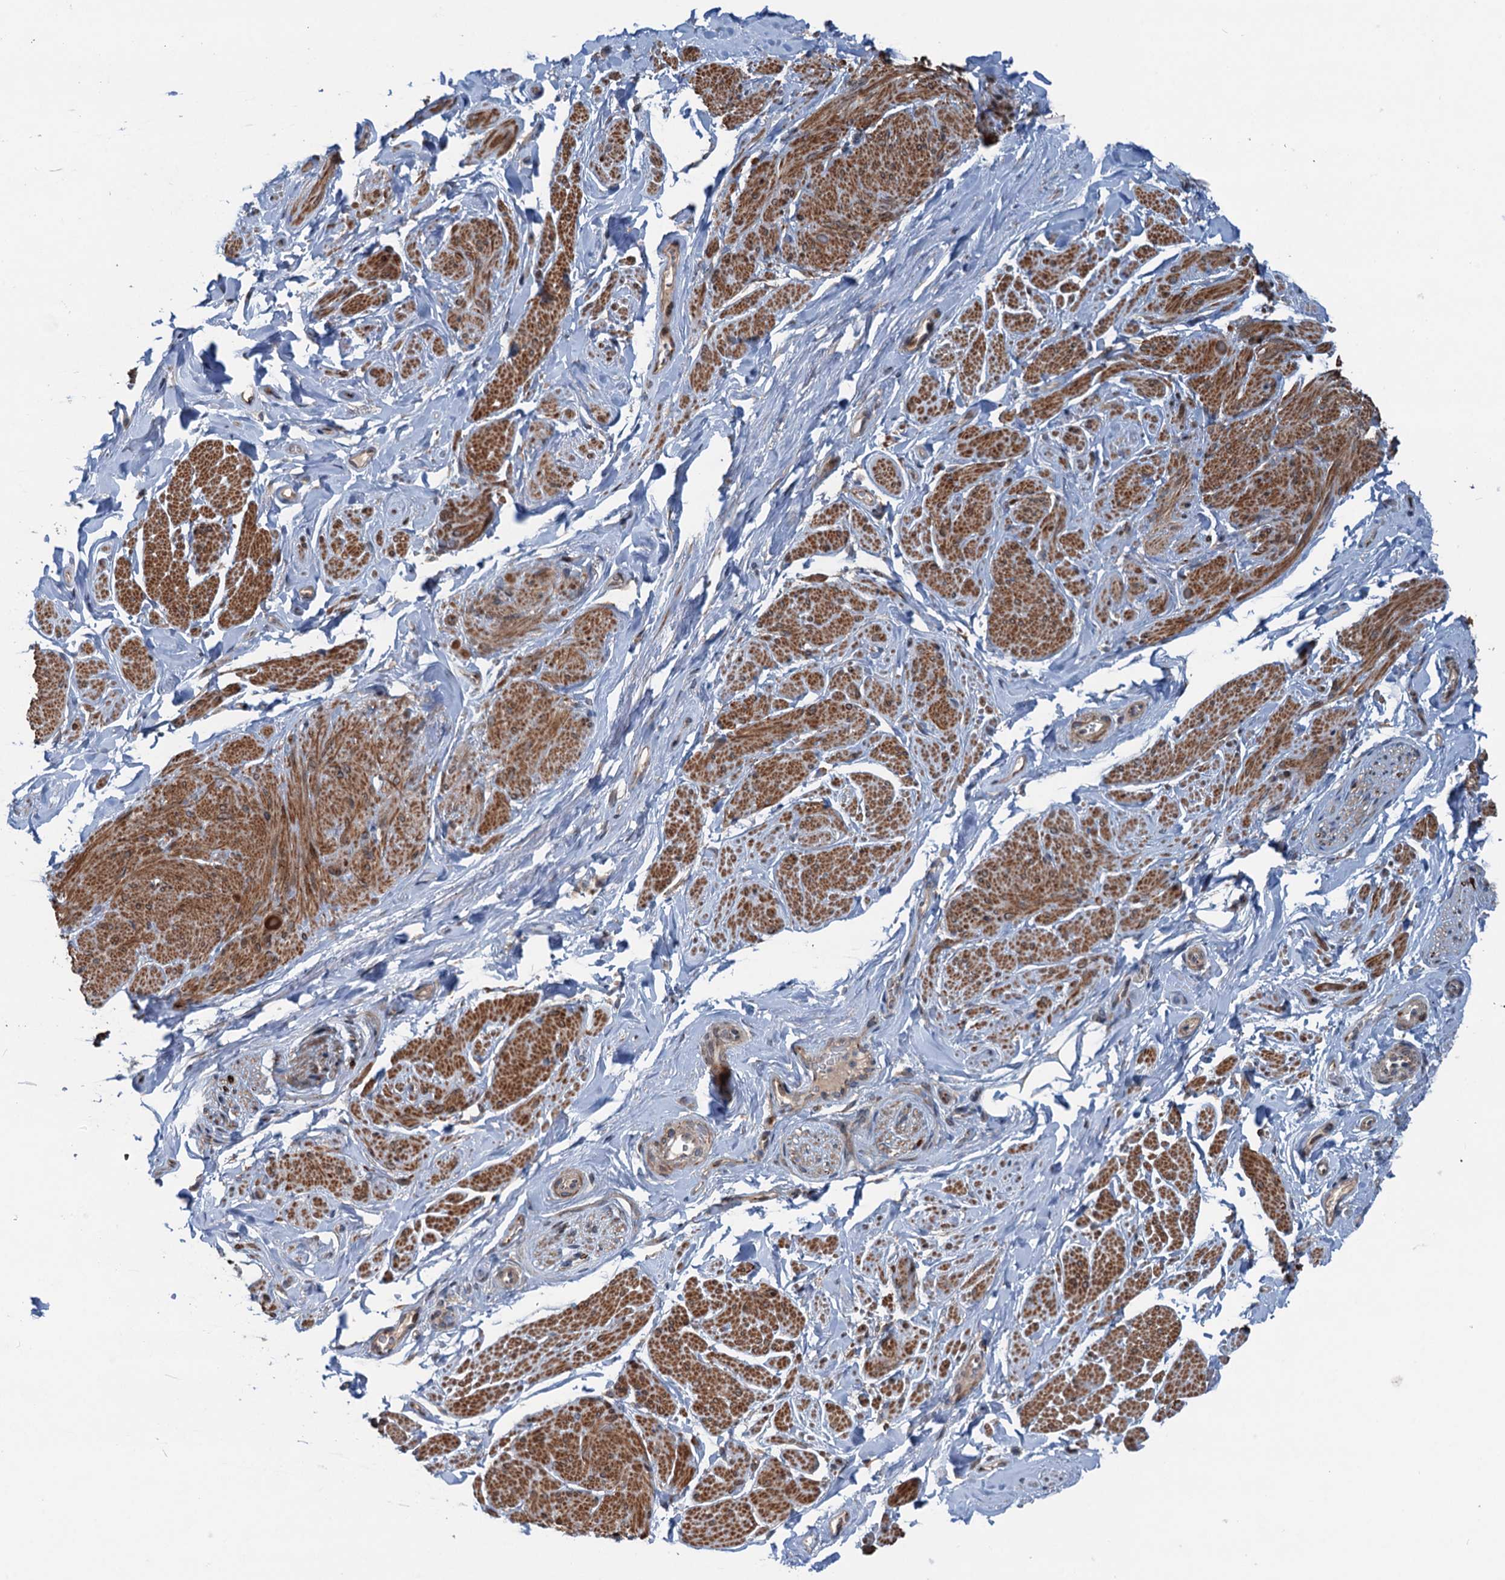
{"staining": {"intensity": "moderate", "quantity": "25%-75%", "location": "cytoplasmic/membranous"}, "tissue": "smooth muscle", "cell_type": "Smooth muscle cells", "image_type": "normal", "snomed": [{"axis": "morphology", "description": "Normal tissue, NOS"}, {"axis": "topography", "description": "Smooth muscle"}, {"axis": "topography", "description": "Peripheral nerve tissue"}], "caption": "IHC (DAB (3,3'-diaminobenzidine)) staining of benign smooth muscle reveals moderate cytoplasmic/membranous protein expression in approximately 25%-75% of smooth muscle cells. (Stains: DAB (3,3'-diaminobenzidine) in brown, nuclei in blue, Microscopy: brightfield microscopy at high magnification).", "gene": "DYNC2I2", "patient": {"sex": "male", "age": 69}}